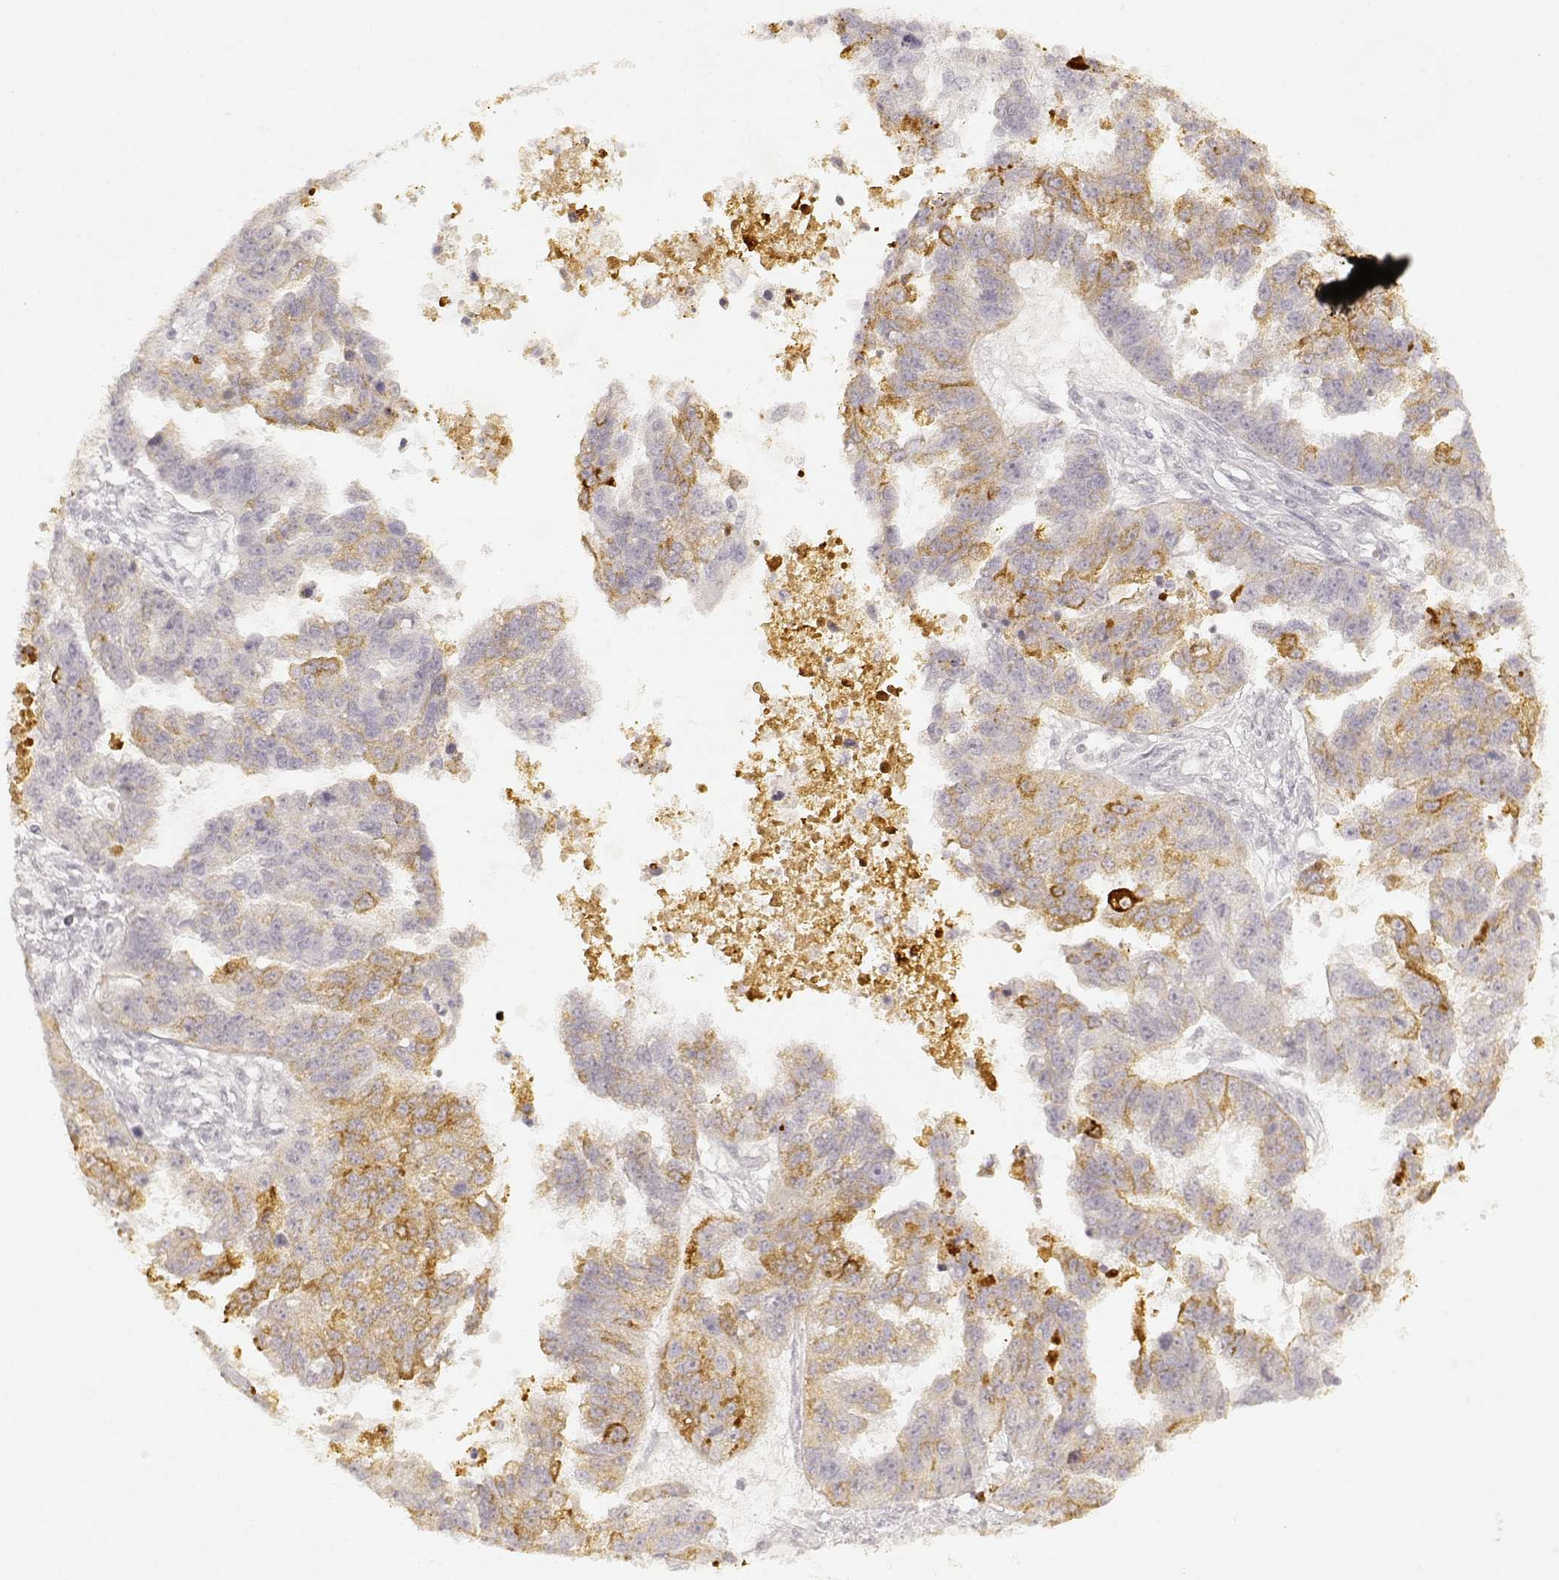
{"staining": {"intensity": "moderate", "quantity": "<25%", "location": "cytoplasmic/membranous"}, "tissue": "ovarian cancer", "cell_type": "Tumor cells", "image_type": "cancer", "snomed": [{"axis": "morphology", "description": "Cystadenocarcinoma, serous, NOS"}, {"axis": "topography", "description": "Ovary"}], "caption": "Immunohistochemistry (DAB (3,3'-diaminobenzidine)) staining of human serous cystadenocarcinoma (ovarian) shows moderate cytoplasmic/membranous protein expression in about <25% of tumor cells.", "gene": "LAMC2", "patient": {"sex": "female", "age": 58}}